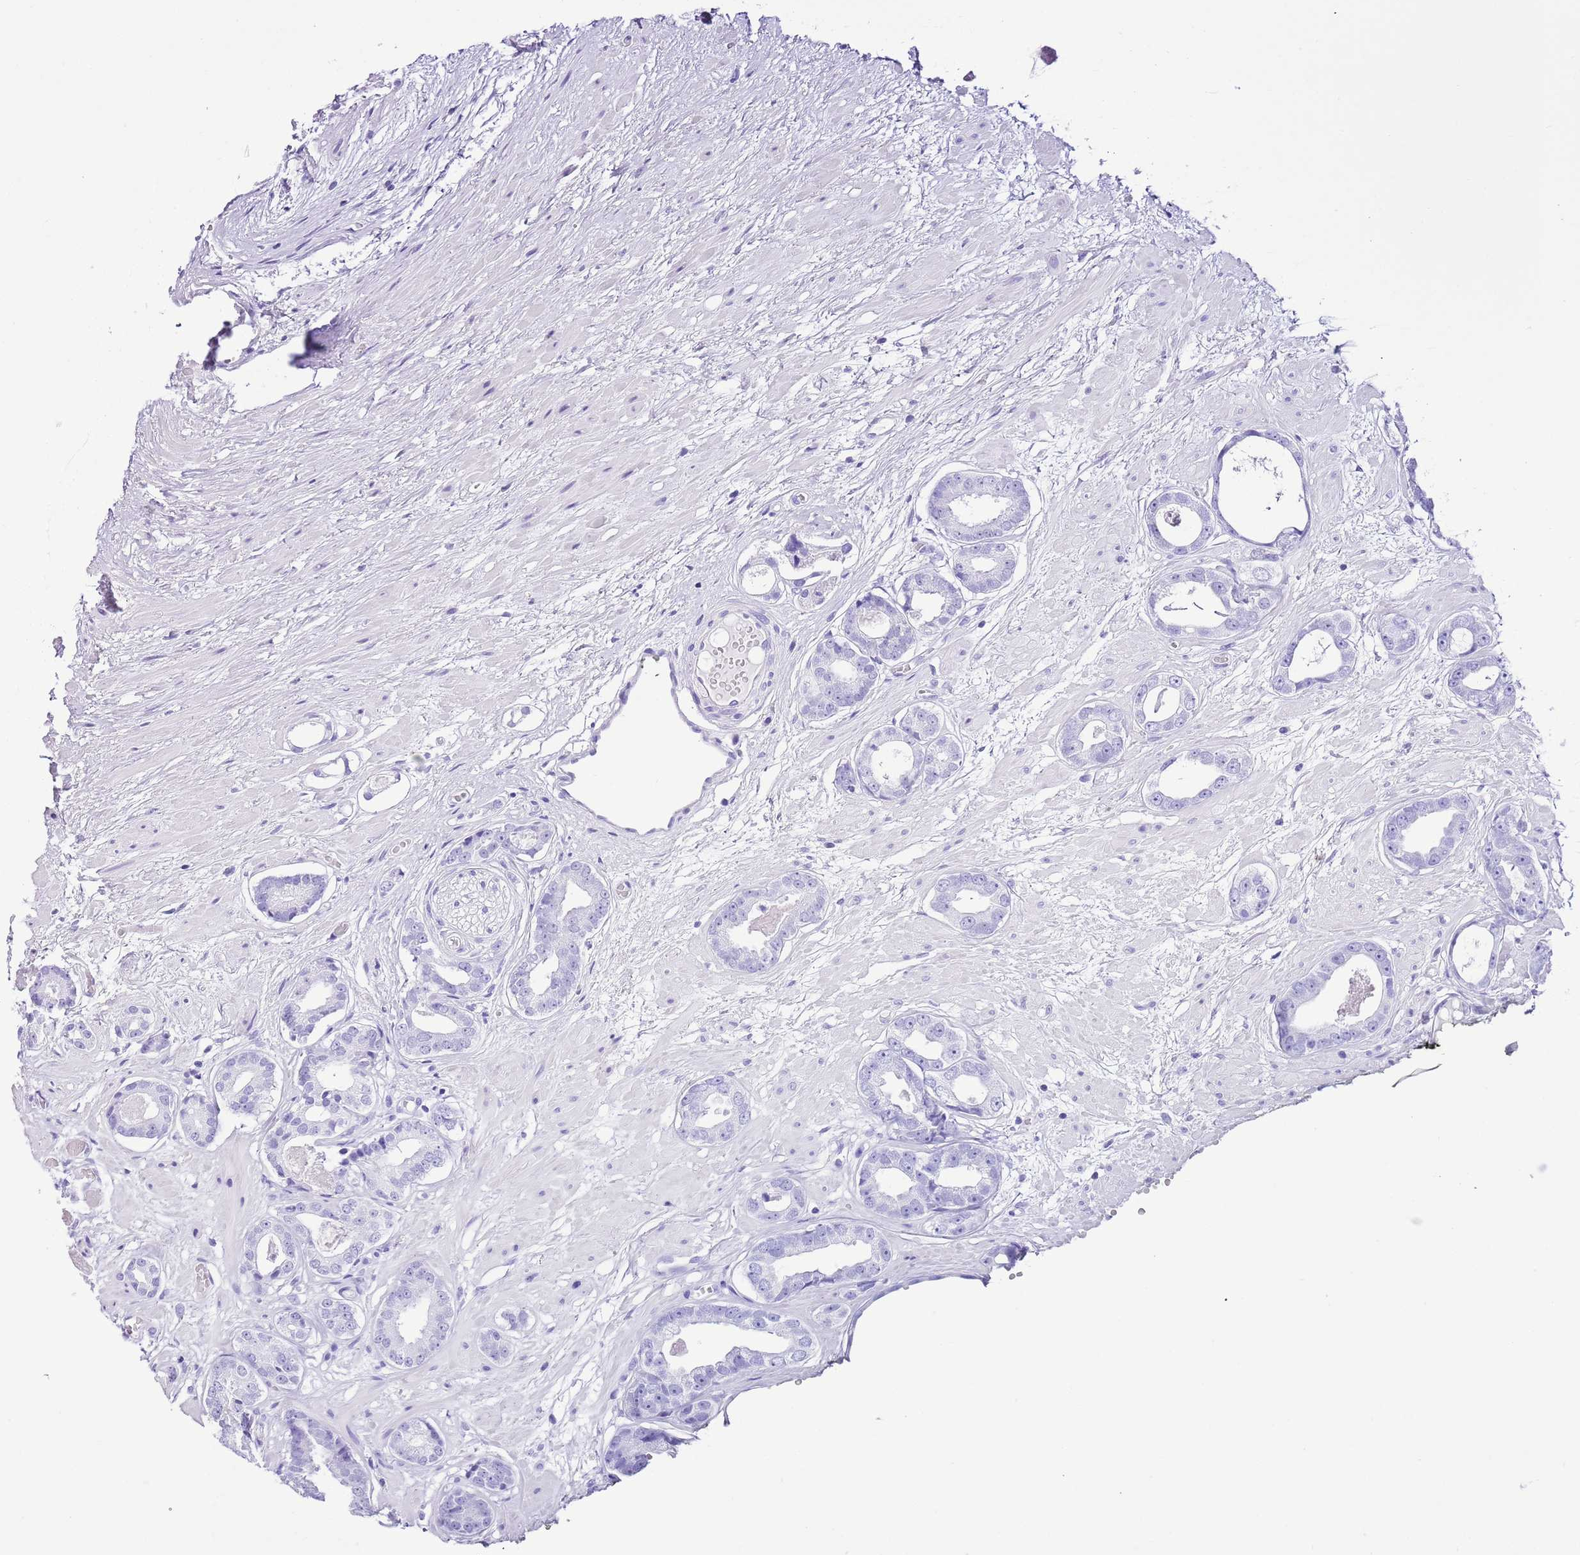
{"staining": {"intensity": "negative", "quantity": "none", "location": "none"}, "tissue": "prostate cancer", "cell_type": "Tumor cells", "image_type": "cancer", "snomed": [{"axis": "morphology", "description": "Adenocarcinoma, Low grade"}, {"axis": "topography", "description": "Prostate"}], "caption": "High power microscopy image of an immunohistochemistry (IHC) micrograph of prostate low-grade adenocarcinoma, revealing no significant staining in tumor cells. Nuclei are stained in blue.", "gene": "CNN2", "patient": {"sex": "male", "age": 64}}